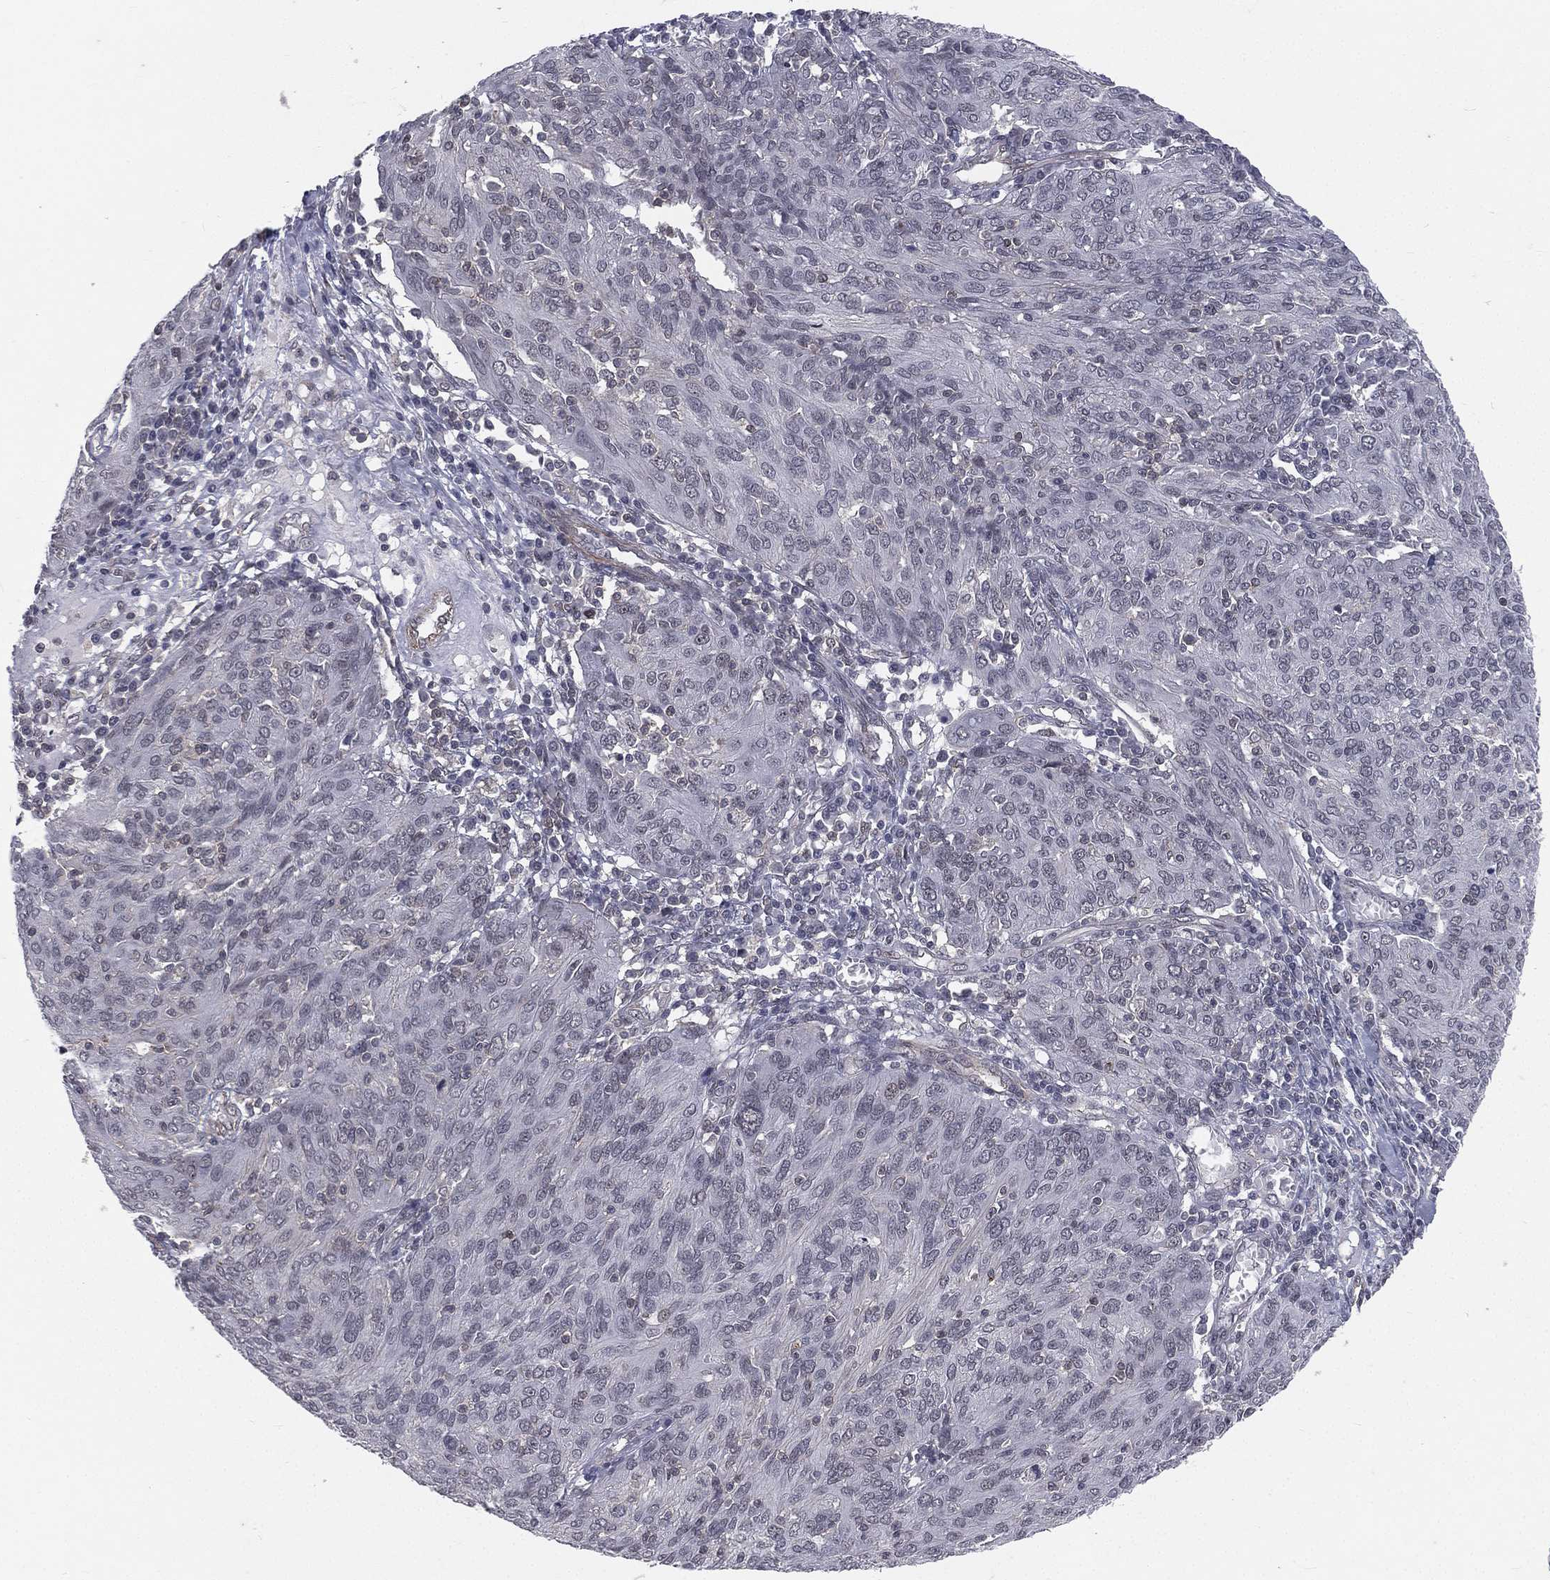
{"staining": {"intensity": "negative", "quantity": "none", "location": "none"}, "tissue": "ovarian cancer", "cell_type": "Tumor cells", "image_type": "cancer", "snomed": [{"axis": "morphology", "description": "Carcinoma, endometroid"}, {"axis": "topography", "description": "Ovary"}], "caption": "Immunohistochemical staining of human ovarian cancer reveals no significant expression in tumor cells. (DAB (3,3'-diaminobenzidine) IHC with hematoxylin counter stain).", "gene": "MORC2", "patient": {"sex": "female", "age": 50}}